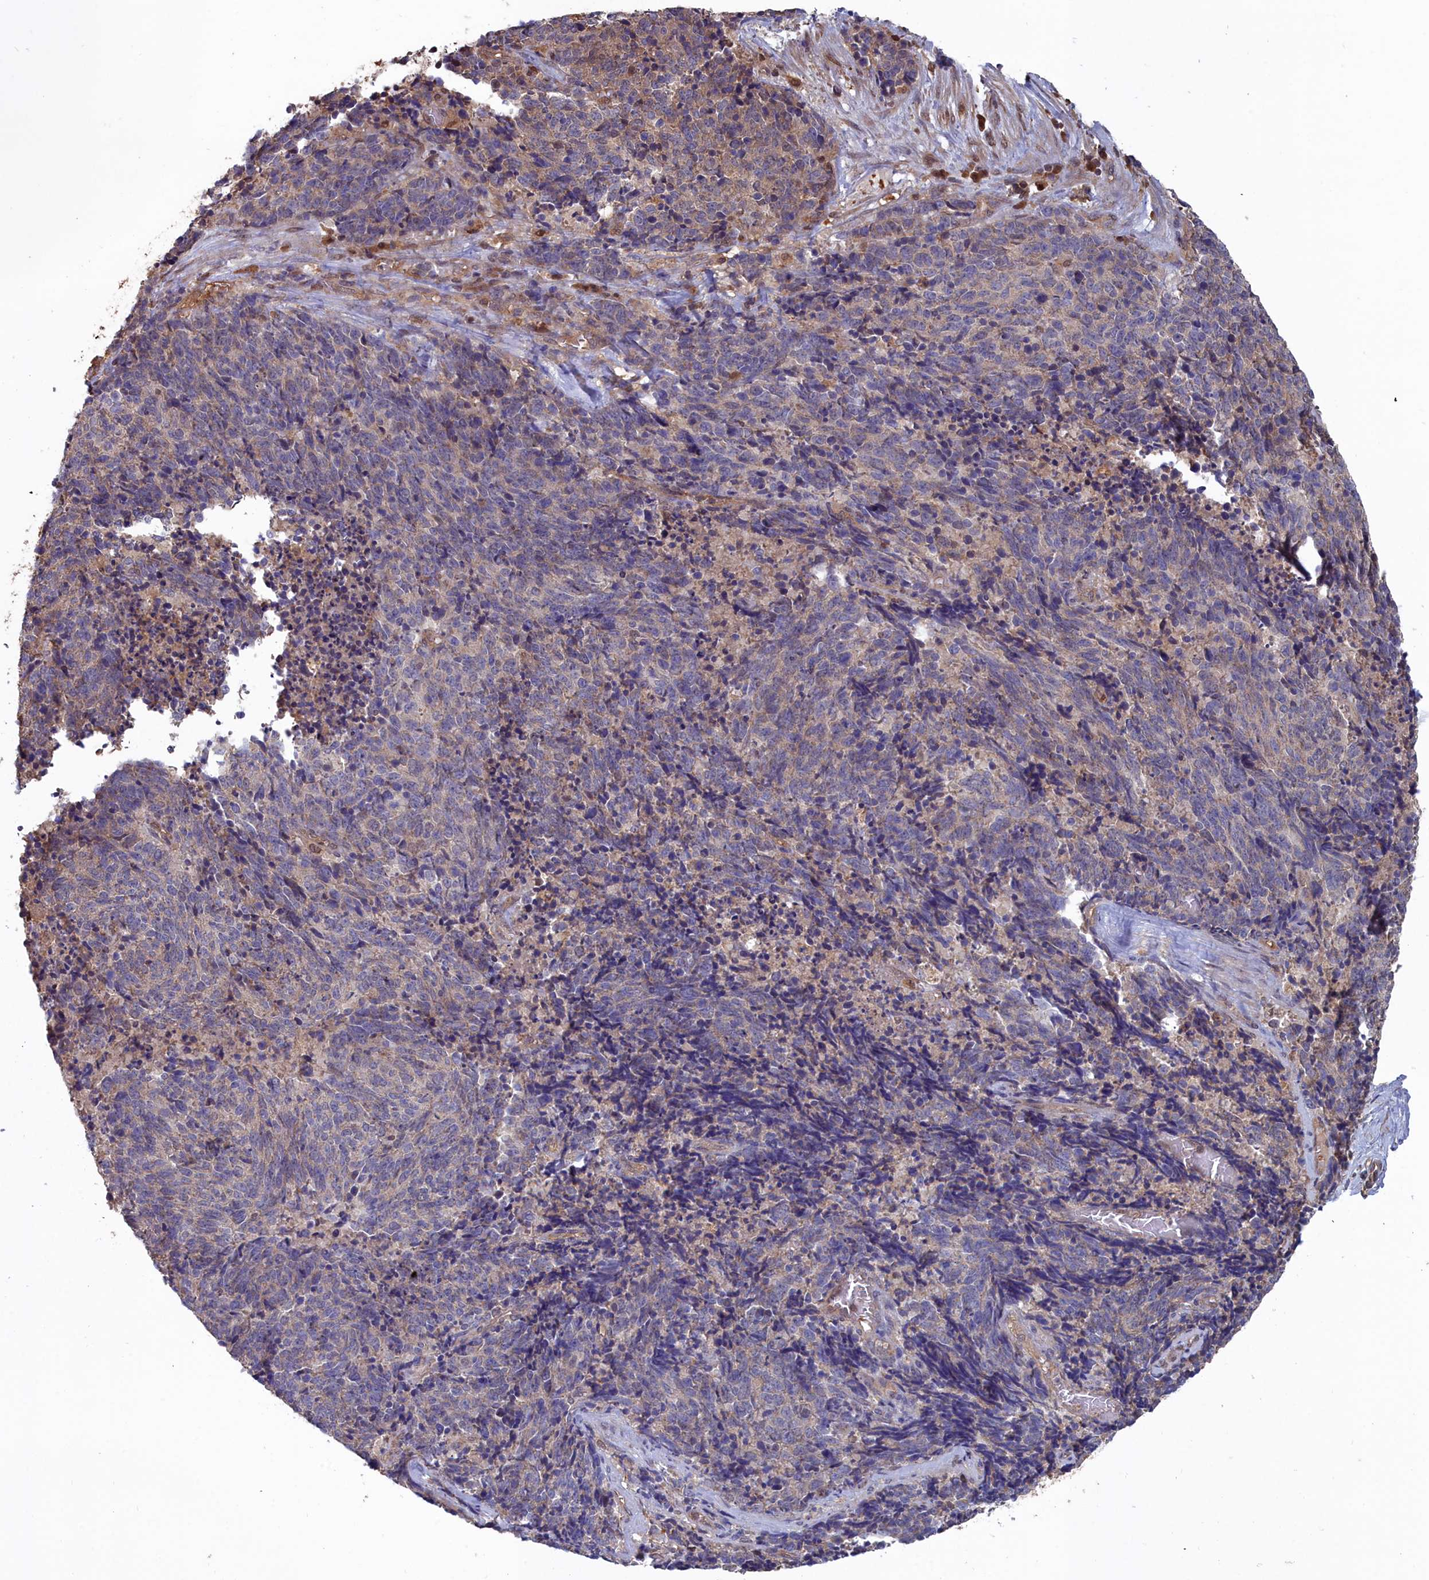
{"staining": {"intensity": "weak", "quantity": "<25%", "location": "cytoplasmic/membranous"}, "tissue": "cervical cancer", "cell_type": "Tumor cells", "image_type": "cancer", "snomed": [{"axis": "morphology", "description": "Squamous cell carcinoma, NOS"}, {"axis": "topography", "description": "Cervix"}], "caption": "Cervical squamous cell carcinoma stained for a protein using IHC exhibits no staining tumor cells.", "gene": "GFRA2", "patient": {"sex": "female", "age": 29}}